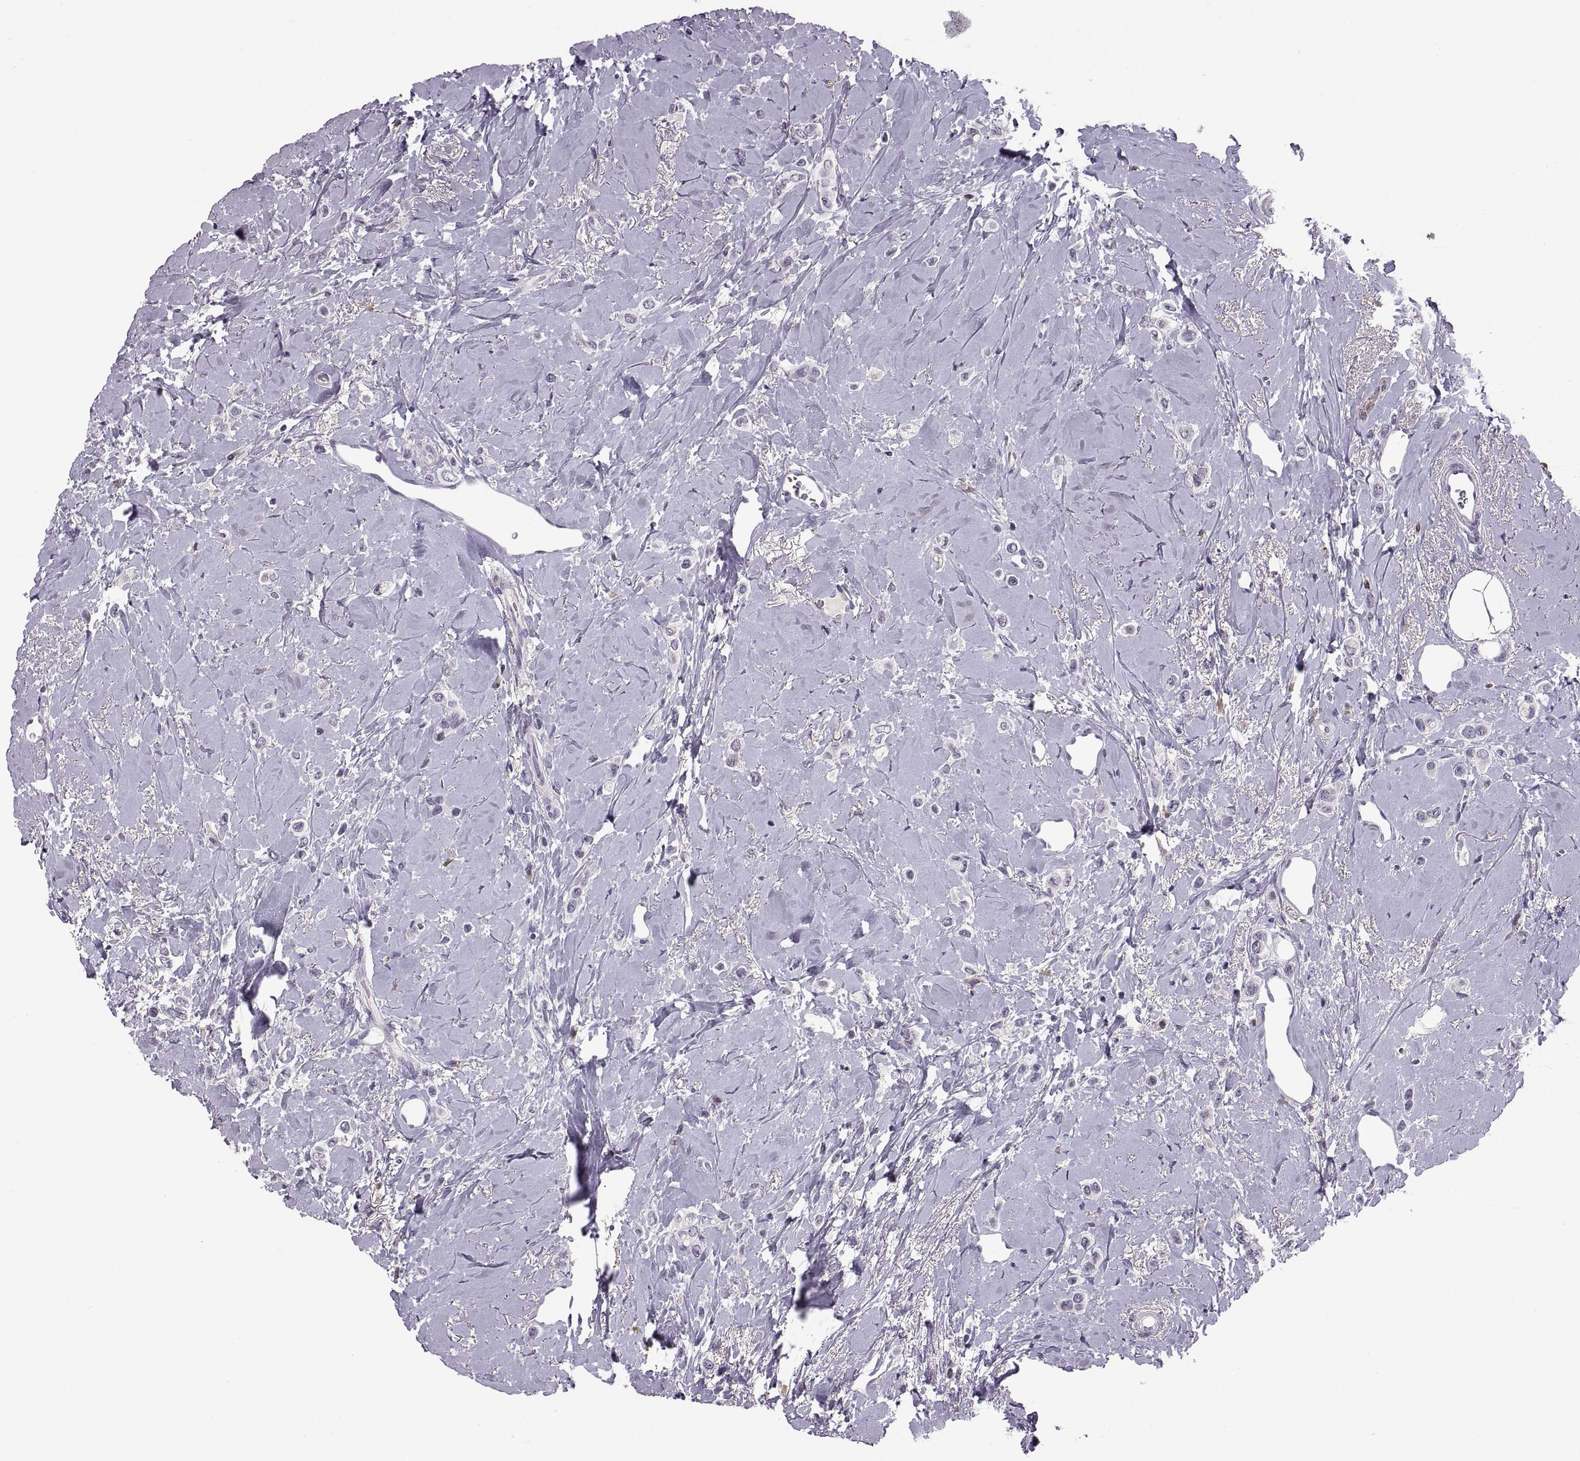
{"staining": {"intensity": "negative", "quantity": "none", "location": "none"}, "tissue": "breast cancer", "cell_type": "Tumor cells", "image_type": "cancer", "snomed": [{"axis": "morphology", "description": "Lobular carcinoma"}, {"axis": "topography", "description": "Breast"}], "caption": "A micrograph of breast lobular carcinoma stained for a protein exhibits no brown staining in tumor cells.", "gene": "MAGEB18", "patient": {"sex": "female", "age": 66}}